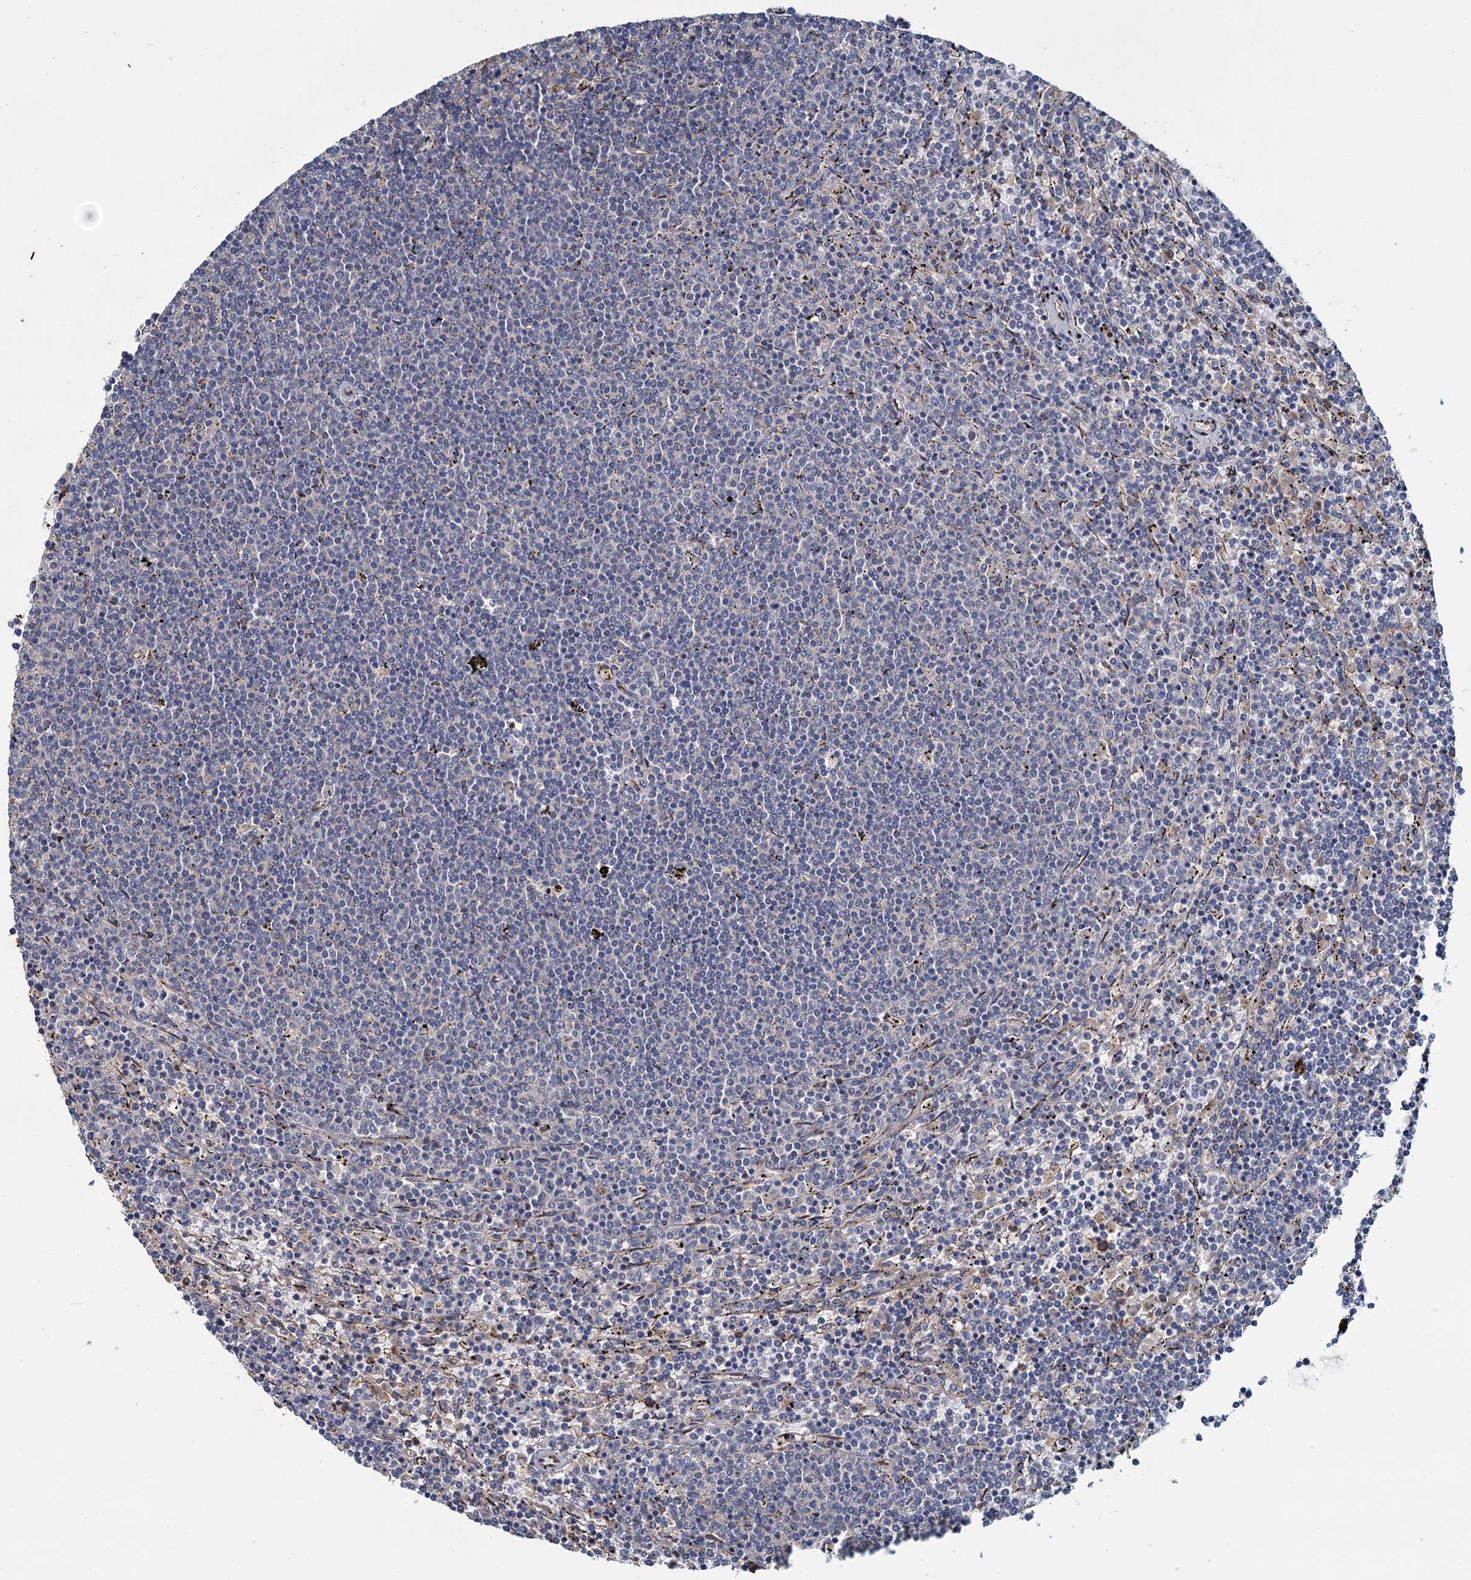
{"staining": {"intensity": "negative", "quantity": "none", "location": "none"}, "tissue": "lymphoma", "cell_type": "Tumor cells", "image_type": "cancer", "snomed": [{"axis": "morphology", "description": "Malignant lymphoma, non-Hodgkin's type, Low grade"}, {"axis": "topography", "description": "Spleen"}], "caption": "Tumor cells show no significant protein positivity in lymphoma.", "gene": "LRRC51", "patient": {"sex": "female", "age": 50}}